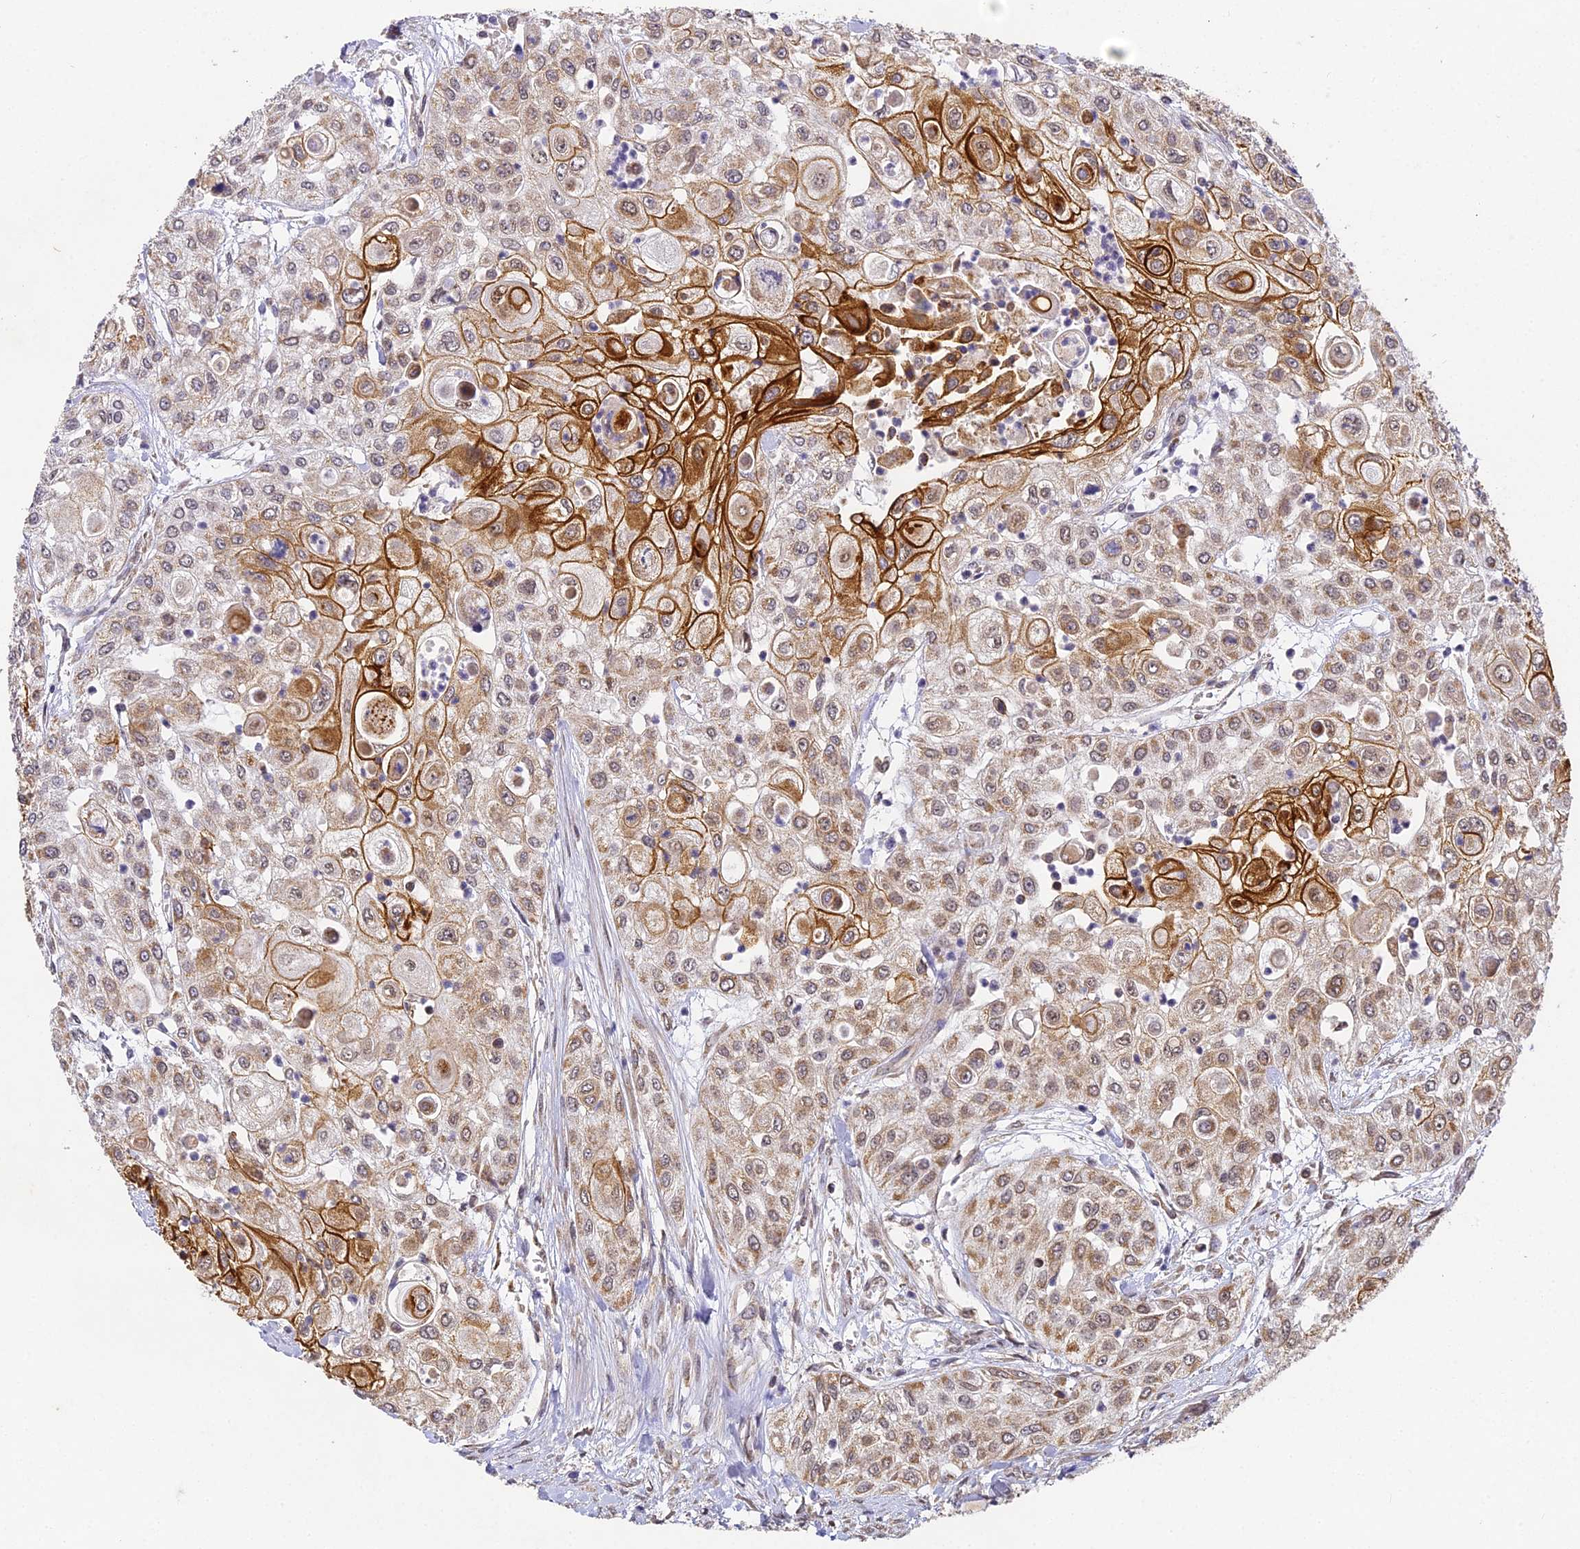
{"staining": {"intensity": "strong", "quantity": "25%-75%", "location": "cytoplasmic/membranous,nuclear"}, "tissue": "urothelial cancer", "cell_type": "Tumor cells", "image_type": "cancer", "snomed": [{"axis": "morphology", "description": "Urothelial carcinoma, High grade"}, {"axis": "topography", "description": "Urinary bladder"}], "caption": "A high amount of strong cytoplasmic/membranous and nuclear positivity is present in approximately 25%-75% of tumor cells in urothelial cancer tissue.", "gene": "DNAAF10", "patient": {"sex": "female", "age": 79}}